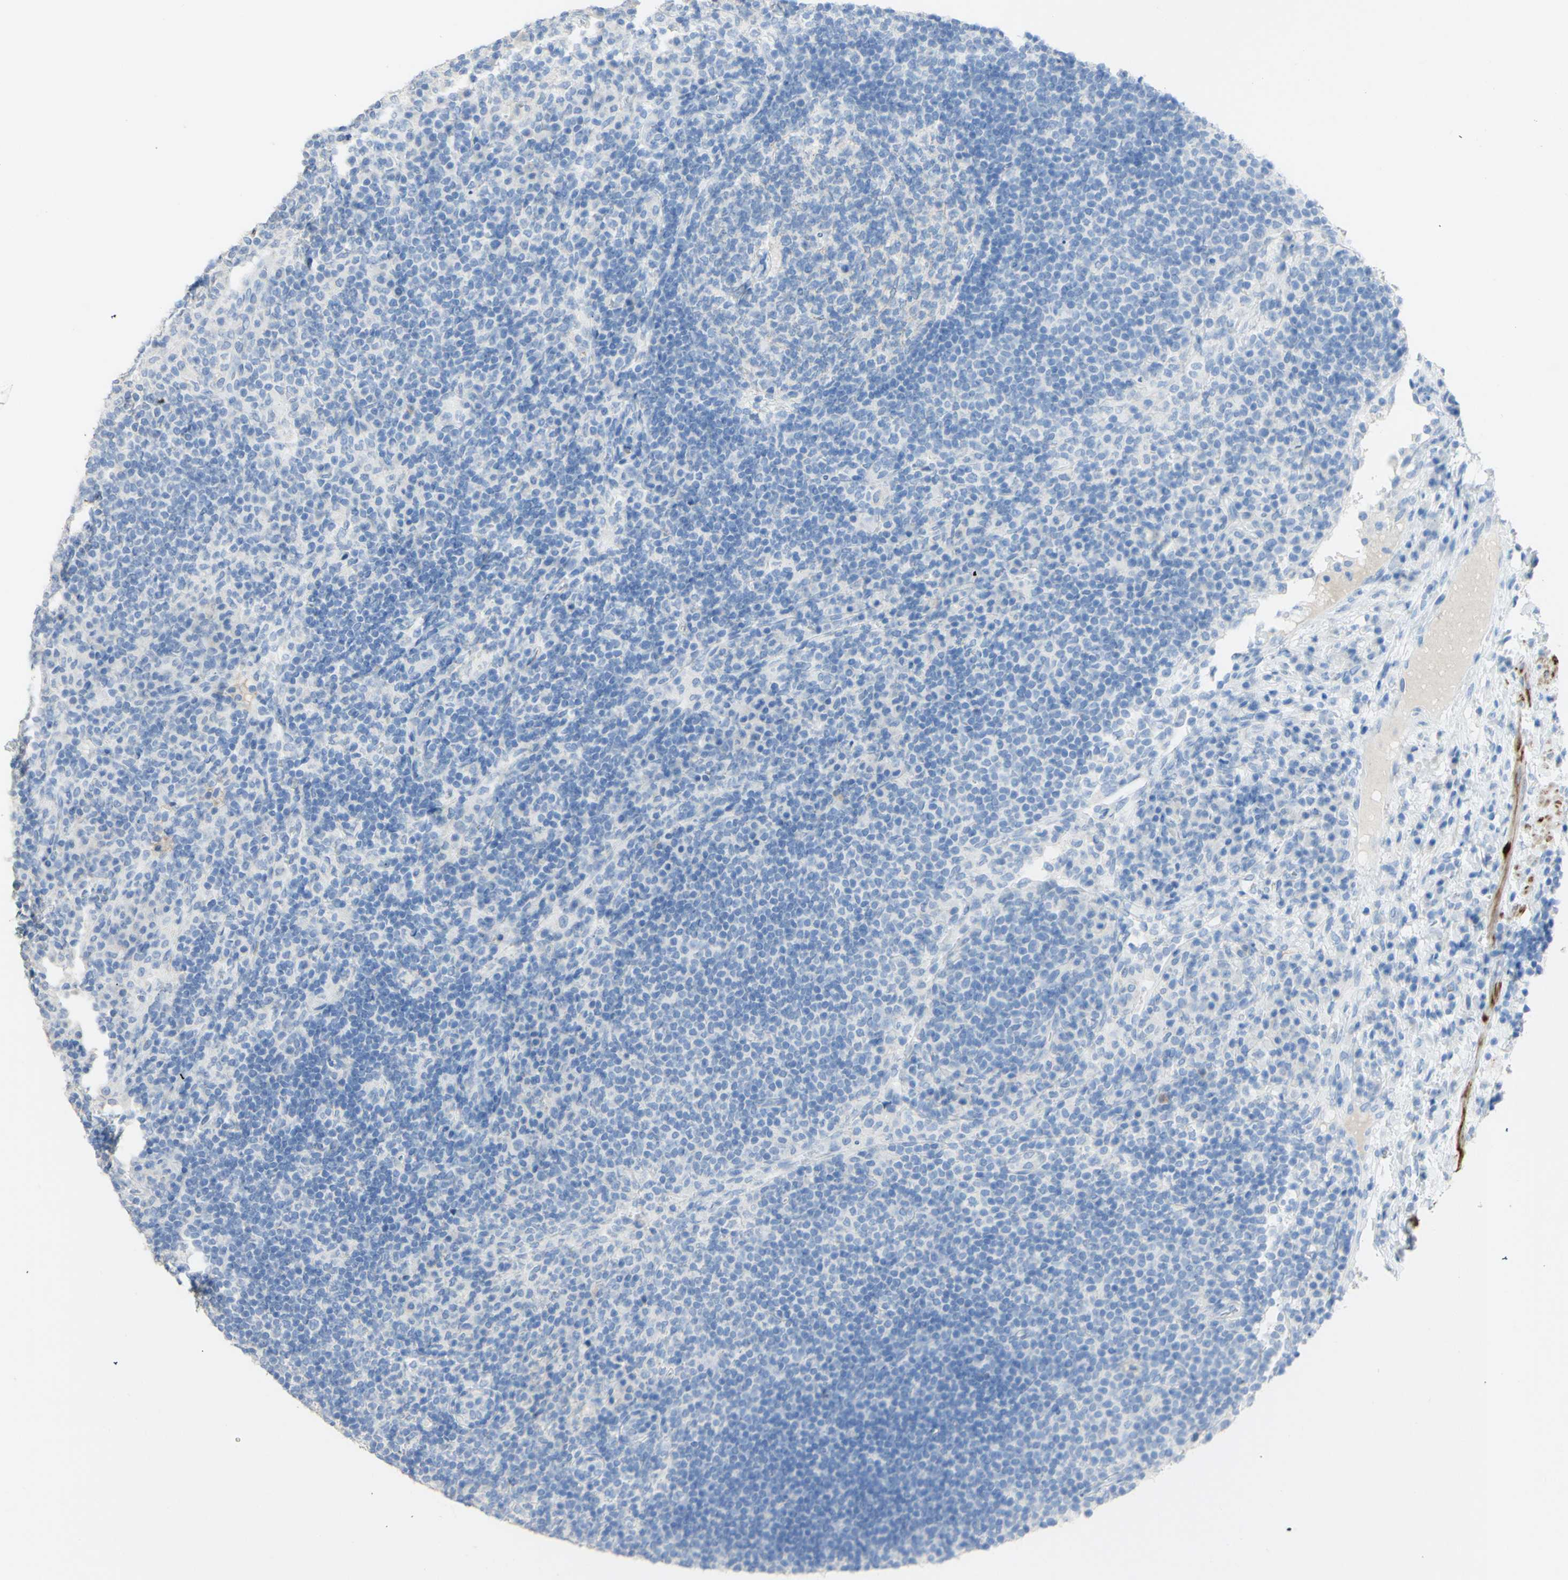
{"staining": {"intensity": "negative", "quantity": "none", "location": "none"}, "tissue": "lymph node", "cell_type": "Germinal center cells", "image_type": "normal", "snomed": [{"axis": "morphology", "description": "Normal tissue, NOS"}, {"axis": "topography", "description": "Lymph node"}], "caption": "IHC of benign lymph node shows no expression in germinal center cells. (DAB (3,3'-diaminobenzidine) immunohistochemistry (IHC), high magnification).", "gene": "DSC2", "patient": {"sex": "female", "age": 53}}